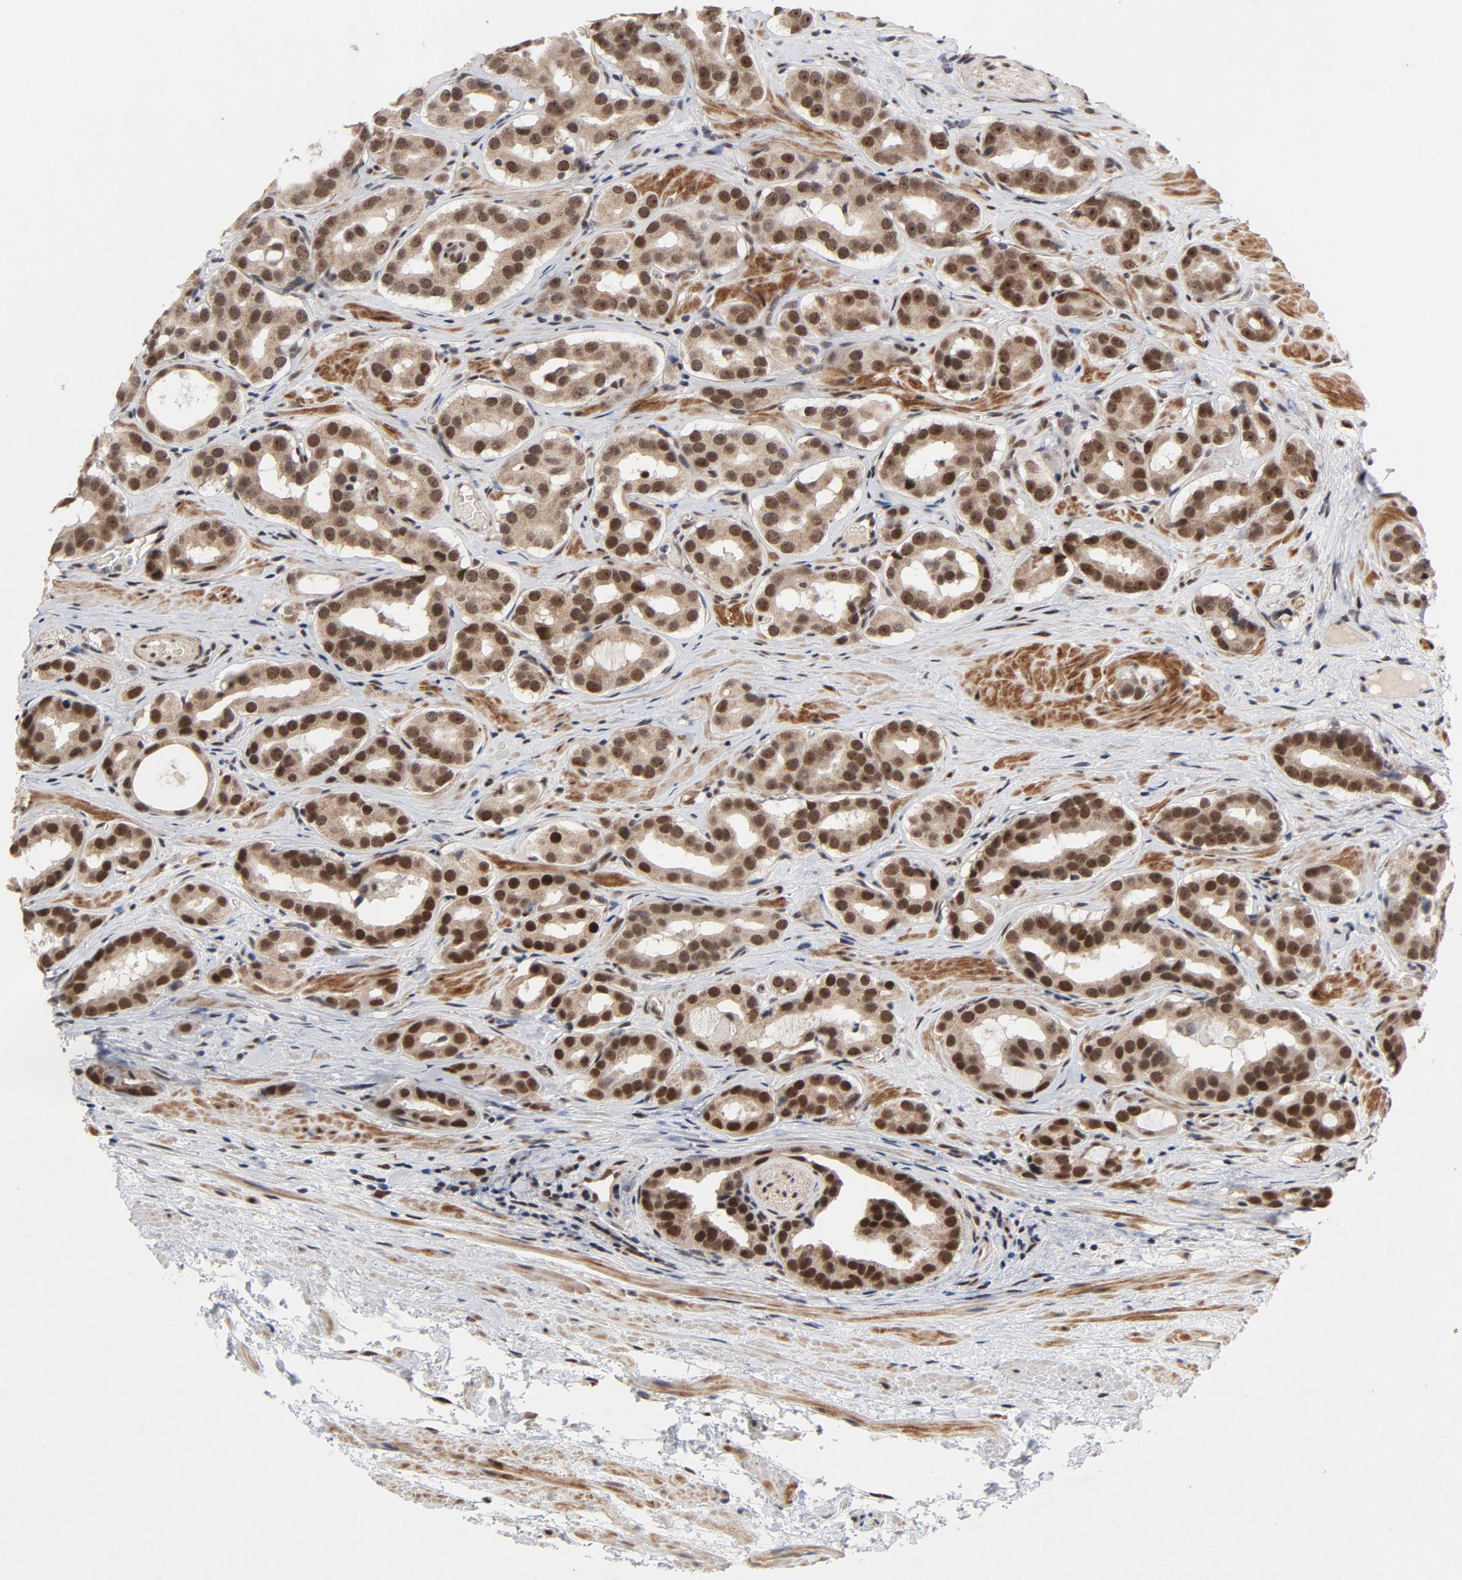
{"staining": {"intensity": "moderate", "quantity": ">75%", "location": "nuclear"}, "tissue": "prostate cancer", "cell_type": "Tumor cells", "image_type": "cancer", "snomed": [{"axis": "morphology", "description": "Adenocarcinoma, Low grade"}, {"axis": "topography", "description": "Prostate"}], "caption": "Immunohistochemistry histopathology image of neoplastic tissue: low-grade adenocarcinoma (prostate) stained using IHC reveals medium levels of moderate protein expression localized specifically in the nuclear of tumor cells, appearing as a nuclear brown color.", "gene": "ZKSCAN8", "patient": {"sex": "male", "age": 59}}